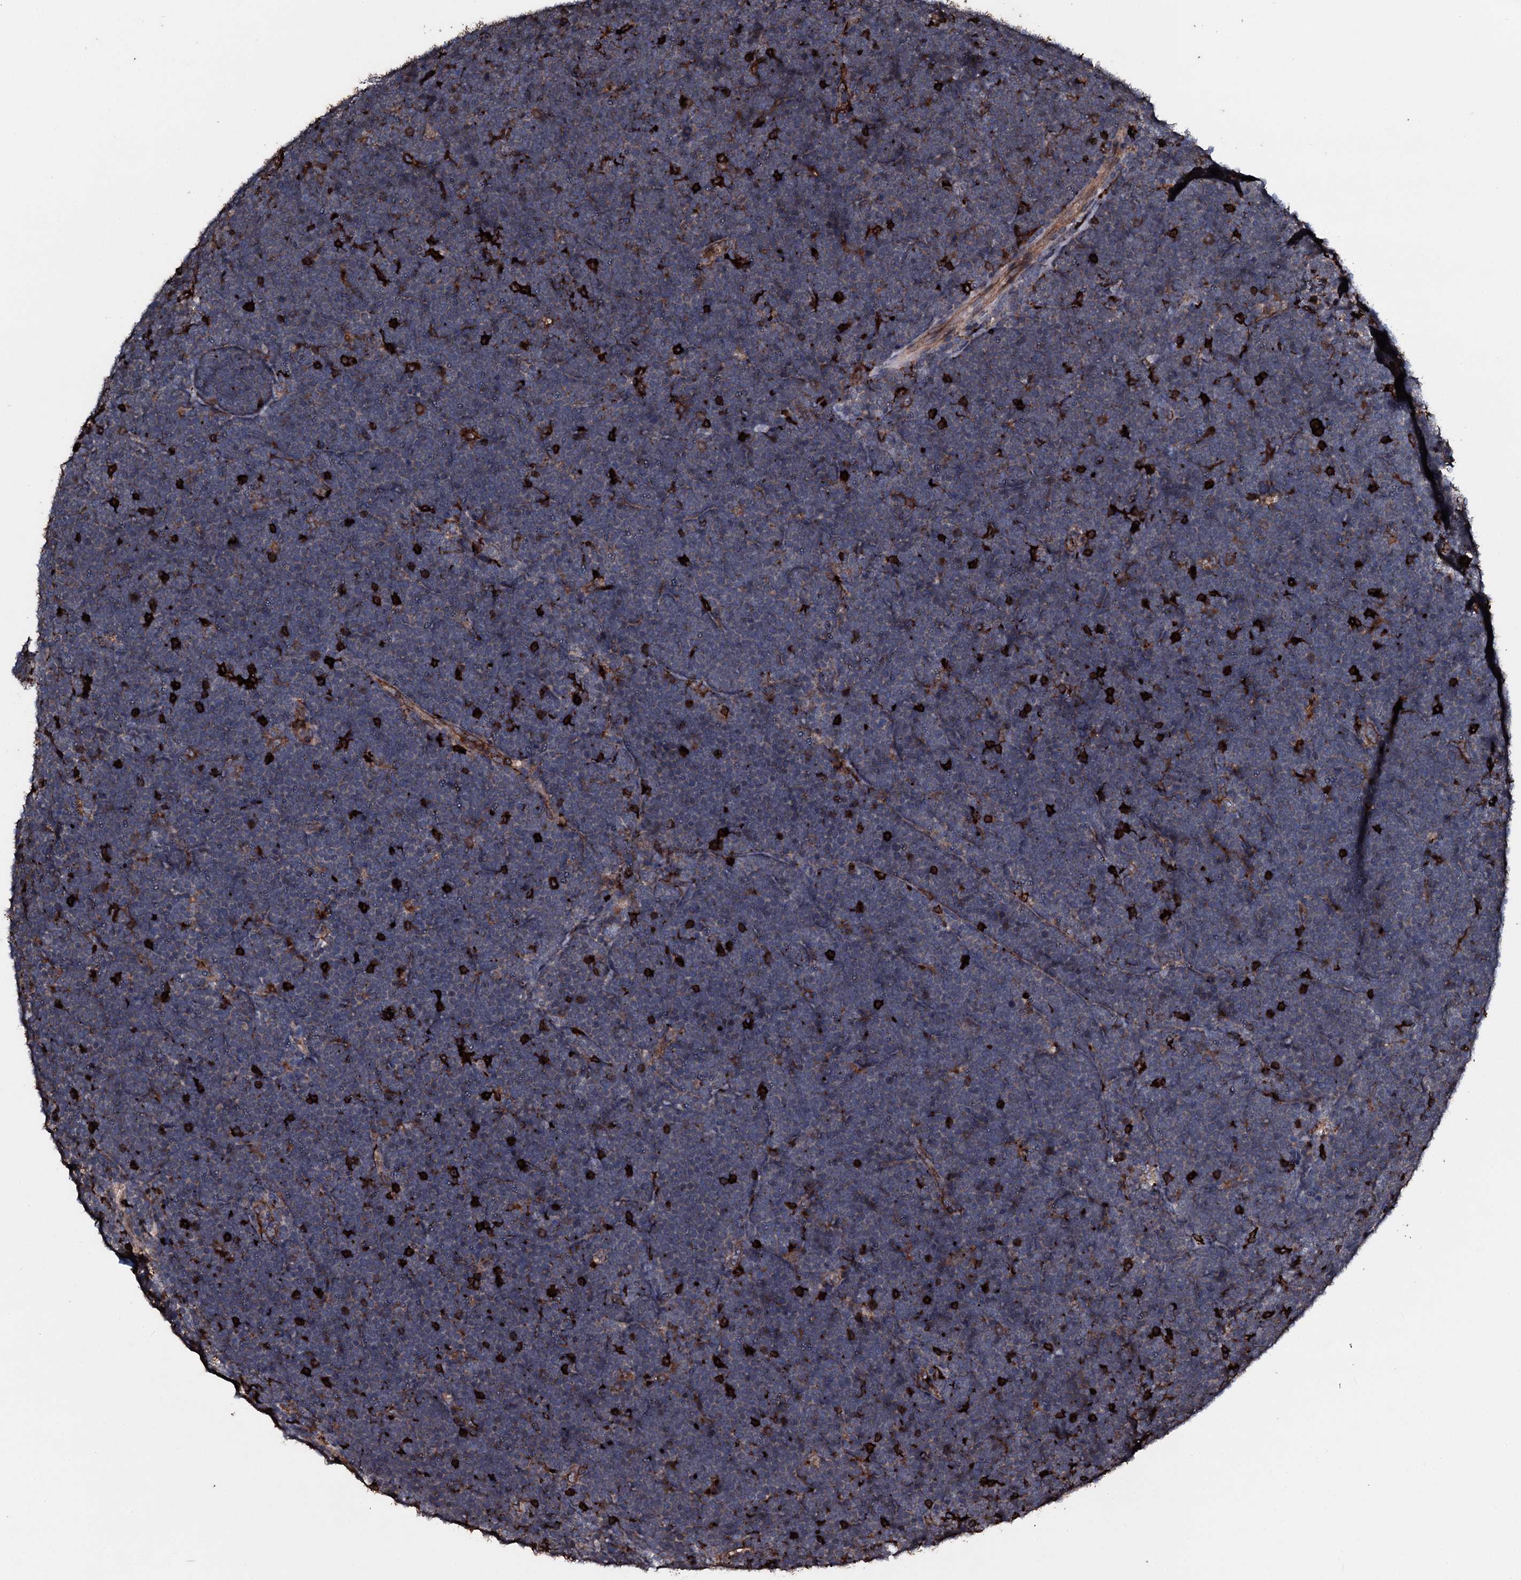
{"staining": {"intensity": "weak", "quantity": "25%-75%", "location": "cytoplasmic/membranous"}, "tissue": "lymphoma", "cell_type": "Tumor cells", "image_type": "cancer", "snomed": [{"axis": "morphology", "description": "Malignant lymphoma, non-Hodgkin's type, High grade"}, {"axis": "topography", "description": "Lymph node"}], "caption": "This micrograph exhibits IHC staining of human high-grade malignant lymphoma, non-Hodgkin's type, with low weak cytoplasmic/membranous staining in approximately 25%-75% of tumor cells.", "gene": "TPGS2", "patient": {"sex": "male", "age": 13}}